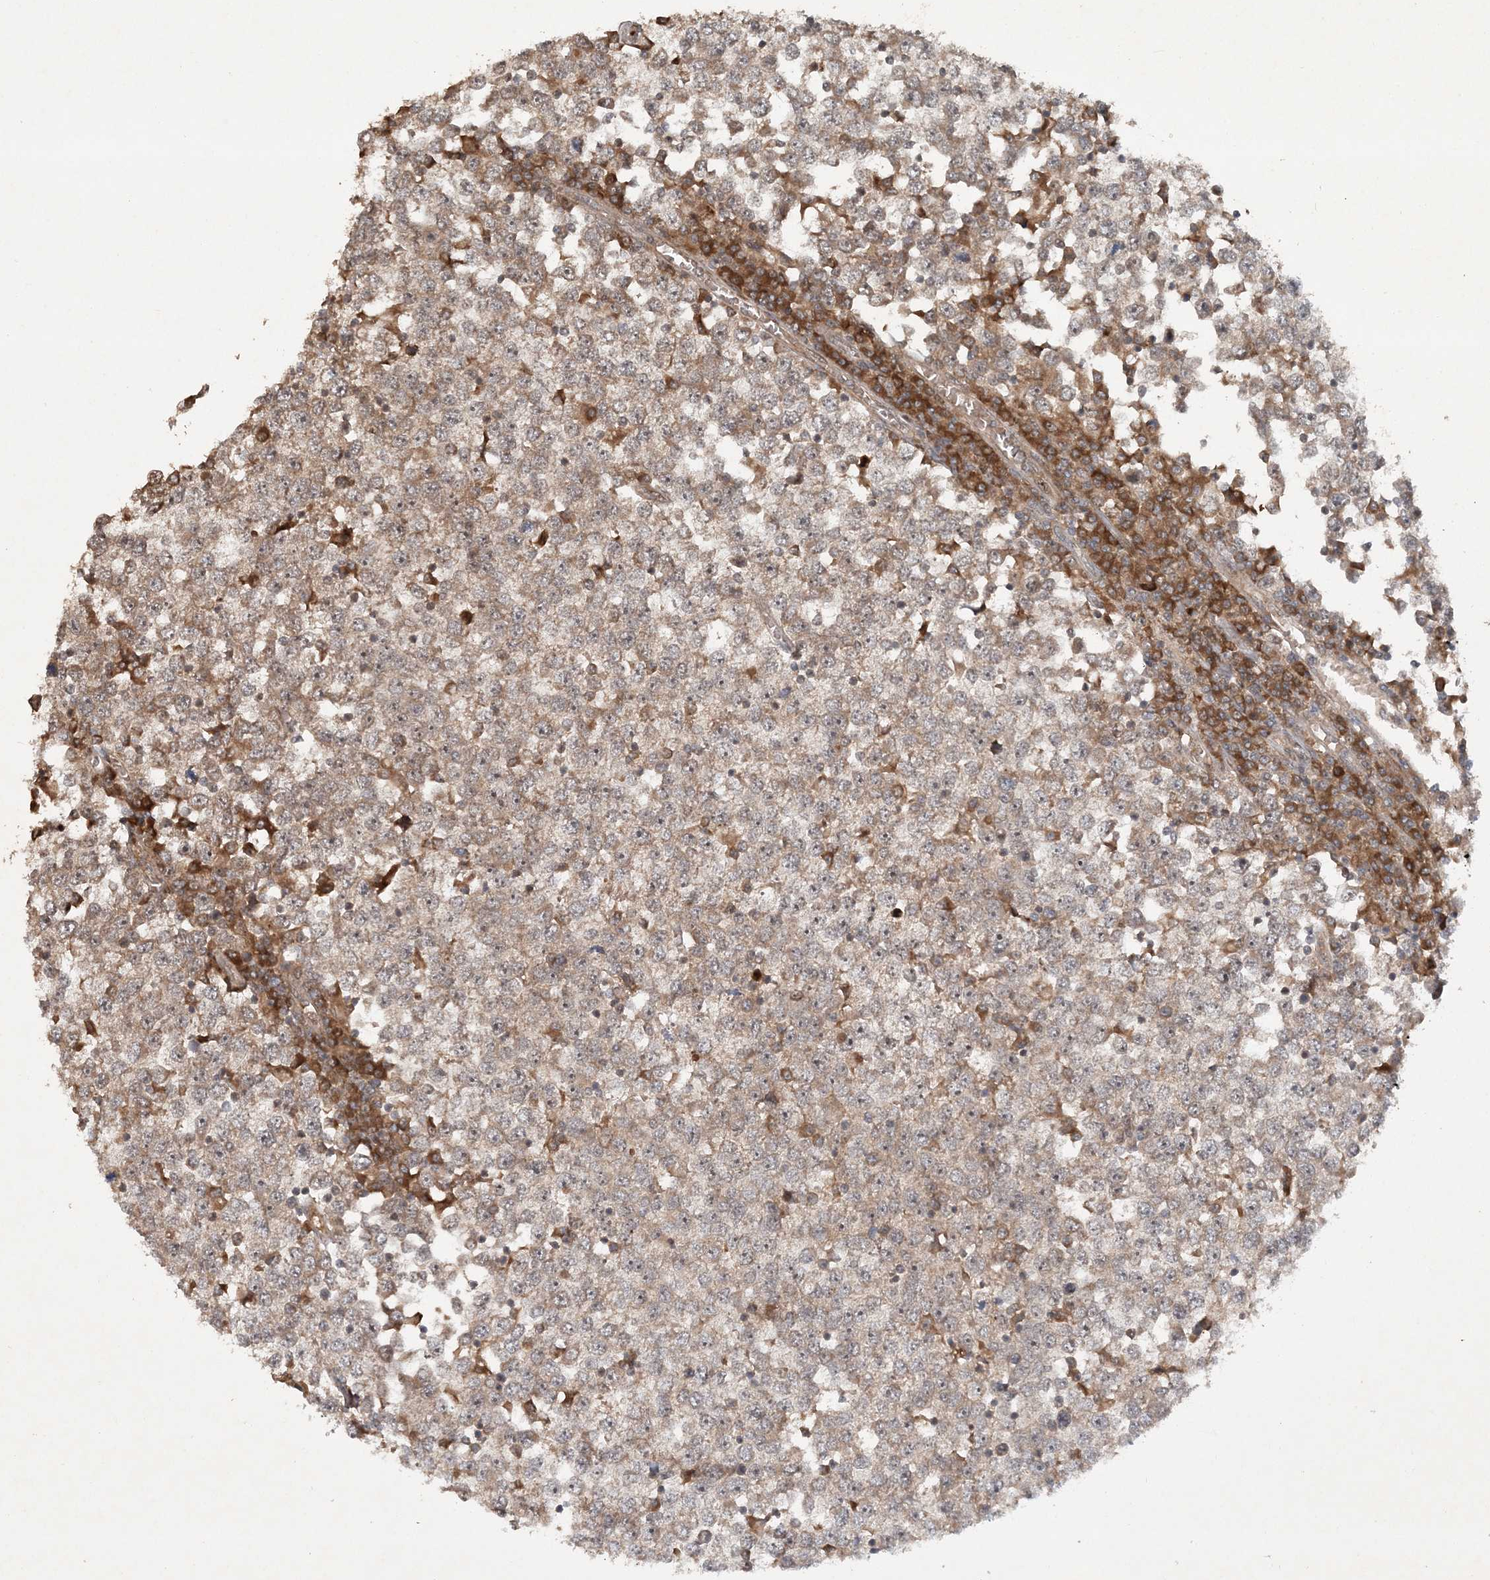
{"staining": {"intensity": "moderate", "quantity": "25%-75%", "location": "cytoplasmic/membranous,nuclear"}, "tissue": "testis cancer", "cell_type": "Tumor cells", "image_type": "cancer", "snomed": [{"axis": "morphology", "description": "Seminoma, NOS"}, {"axis": "topography", "description": "Testis"}], "caption": "Human testis cancer stained with a protein marker shows moderate staining in tumor cells.", "gene": "UBR3", "patient": {"sex": "male", "age": 65}}